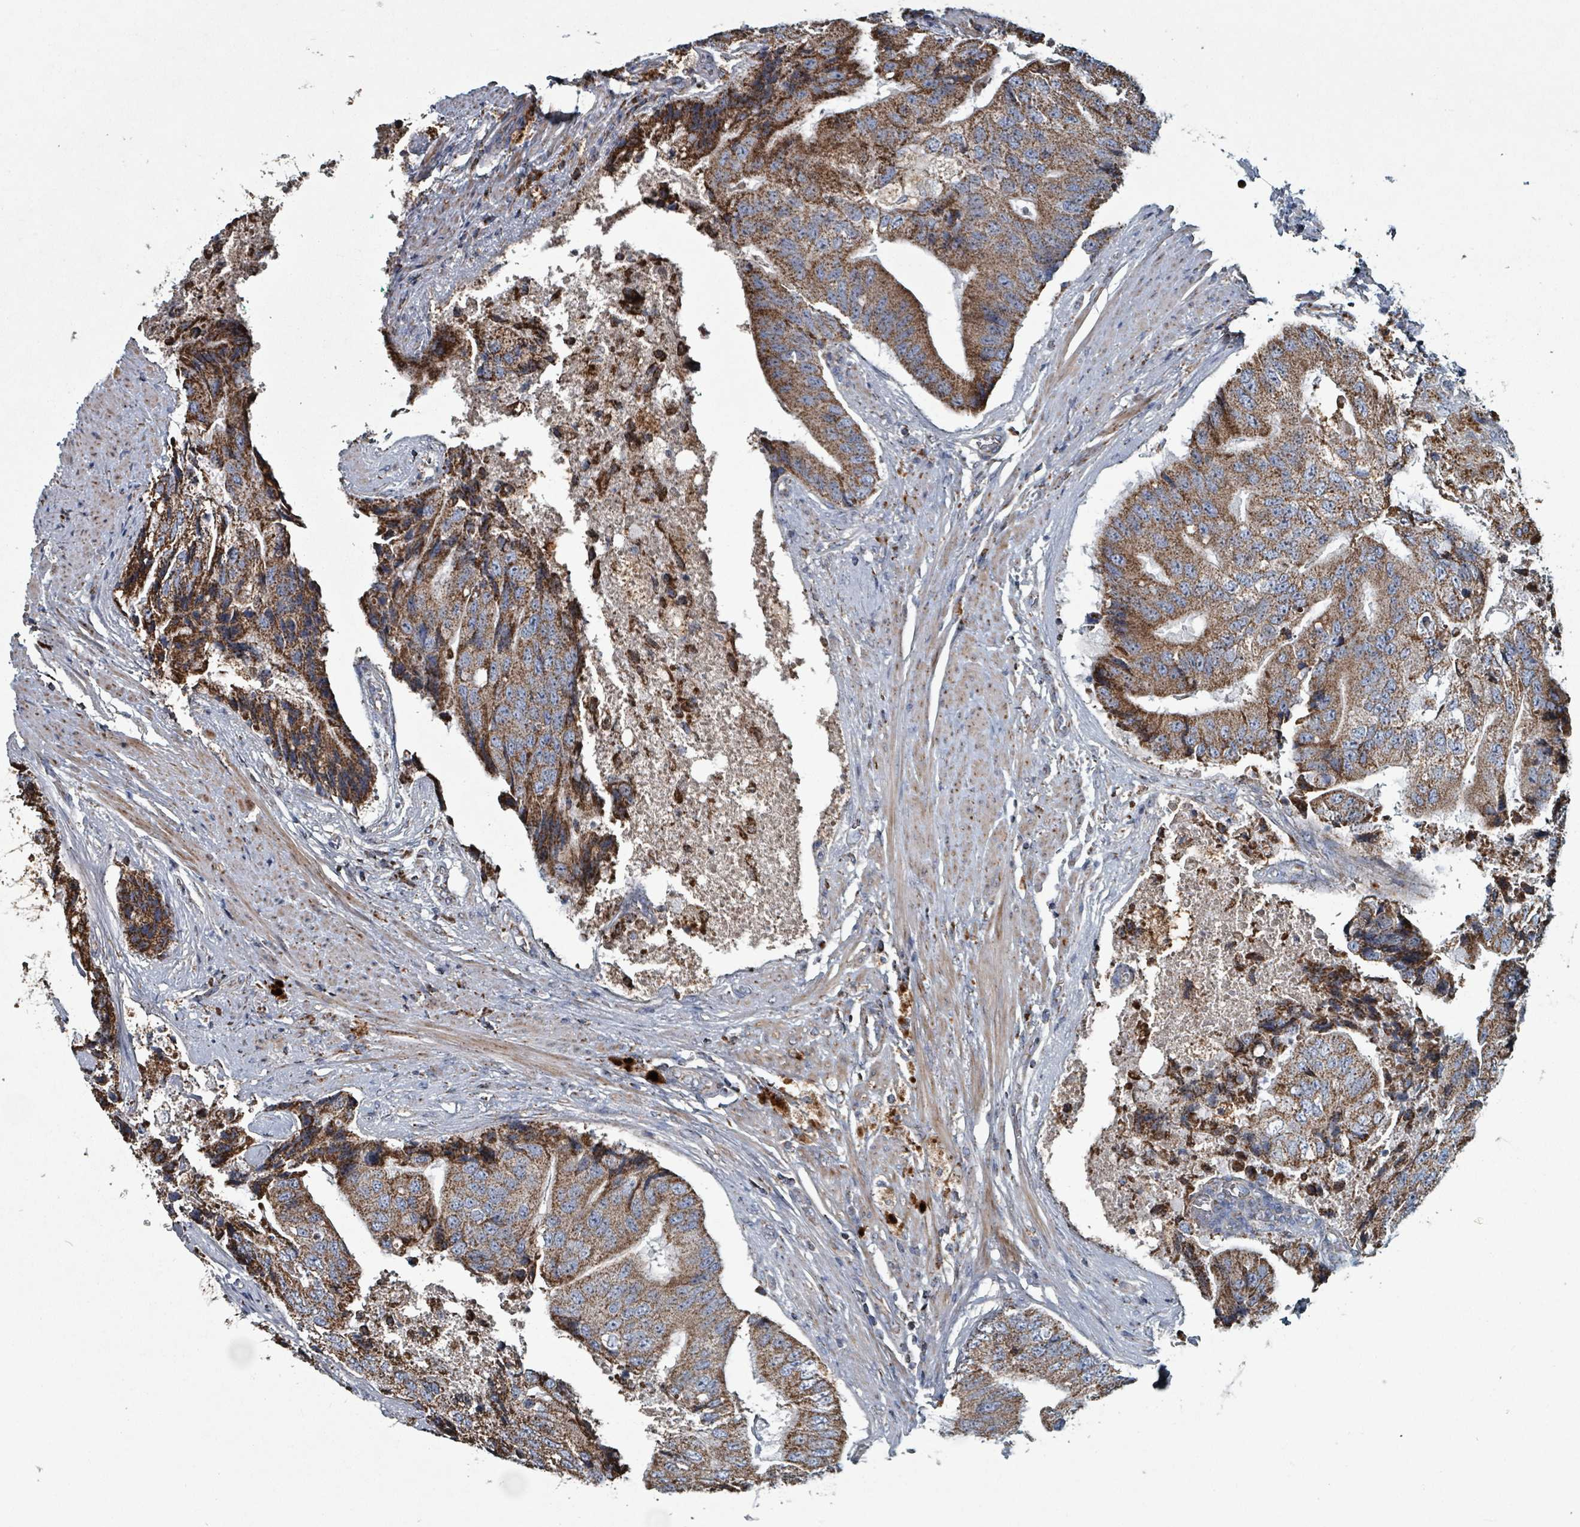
{"staining": {"intensity": "moderate", "quantity": ">75%", "location": "cytoplasmic/membranous"}, "tissue": "prostate cancer", "cell_type": "Tumor cells", "image_type": "cancer", "snomed": [{"axis": "morphology", "description": "Adenocarcinoma, High grade"}, {"axis": "topography", "description": "Prostate"}], "caption": "Moderate cytoplasmic/membranous expression for a protein is seen in approximately >75% of tumor cells of high-grade adenocarcinoma (prostate) using immunohistochemistry (IHC).", "gene": "ABHD18", "patient": {"sex": "male", "age": 70}}